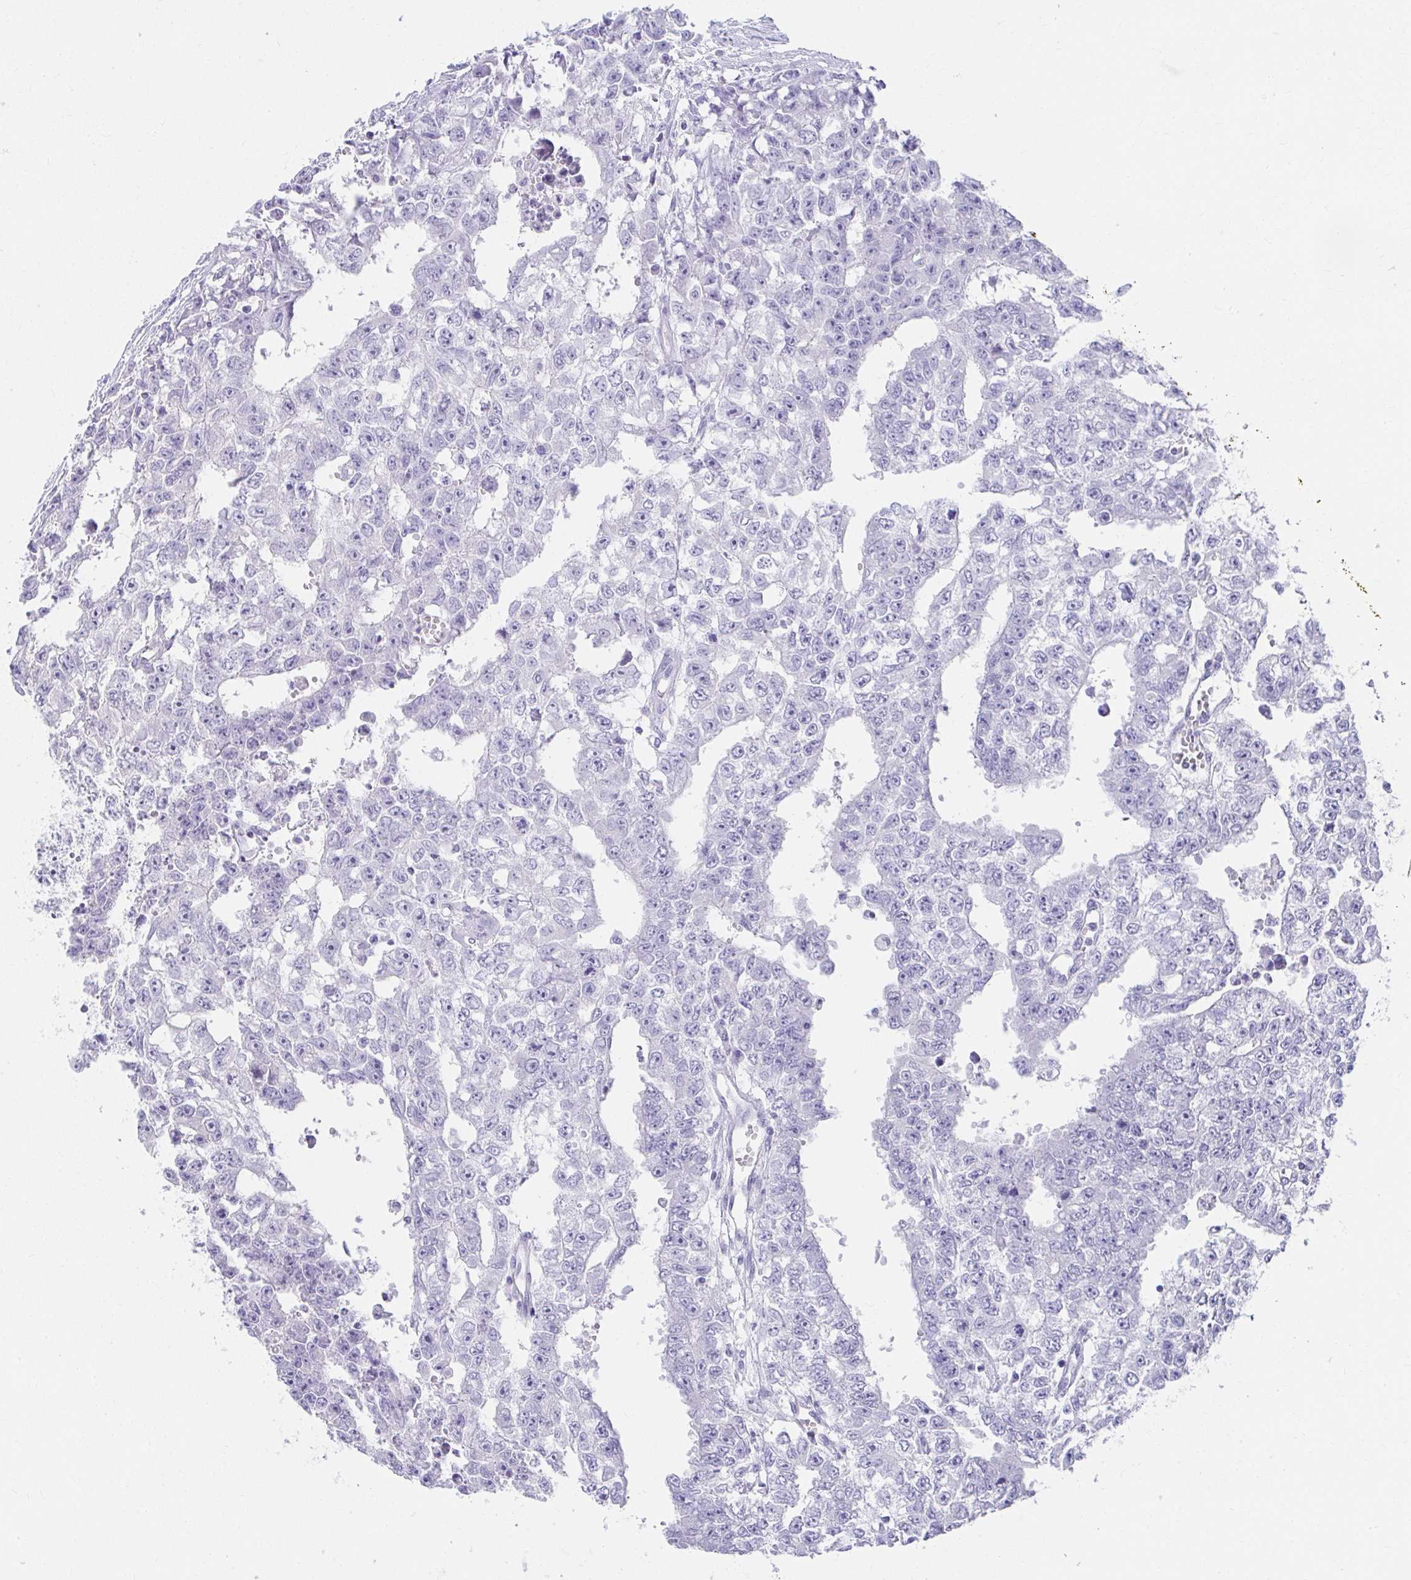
{"staining": {"intensity": "negative", "quantity": "none", "location": "none"}, "tissue": "testis cancer", "cell_type": "Tumor cells", "image_type": "cancer", "snomed": [{"axis": "morphology", "description": "Carcinoma, Embryonal, NOS"}, {"axis": "morphology", "description": "Teratoma, malignant, NOS"}, {"axis": "topography", "description": "Testis"}], "caption": "High magnification brightfield microscopy of embryonal carcinoma (testis) stained with DAB (brown) and counterstained with hematoxylin (blue): tumor cells show no significant staining.", "gene": "VGLL1", "patient": {"sex": "male", "age": 24}}